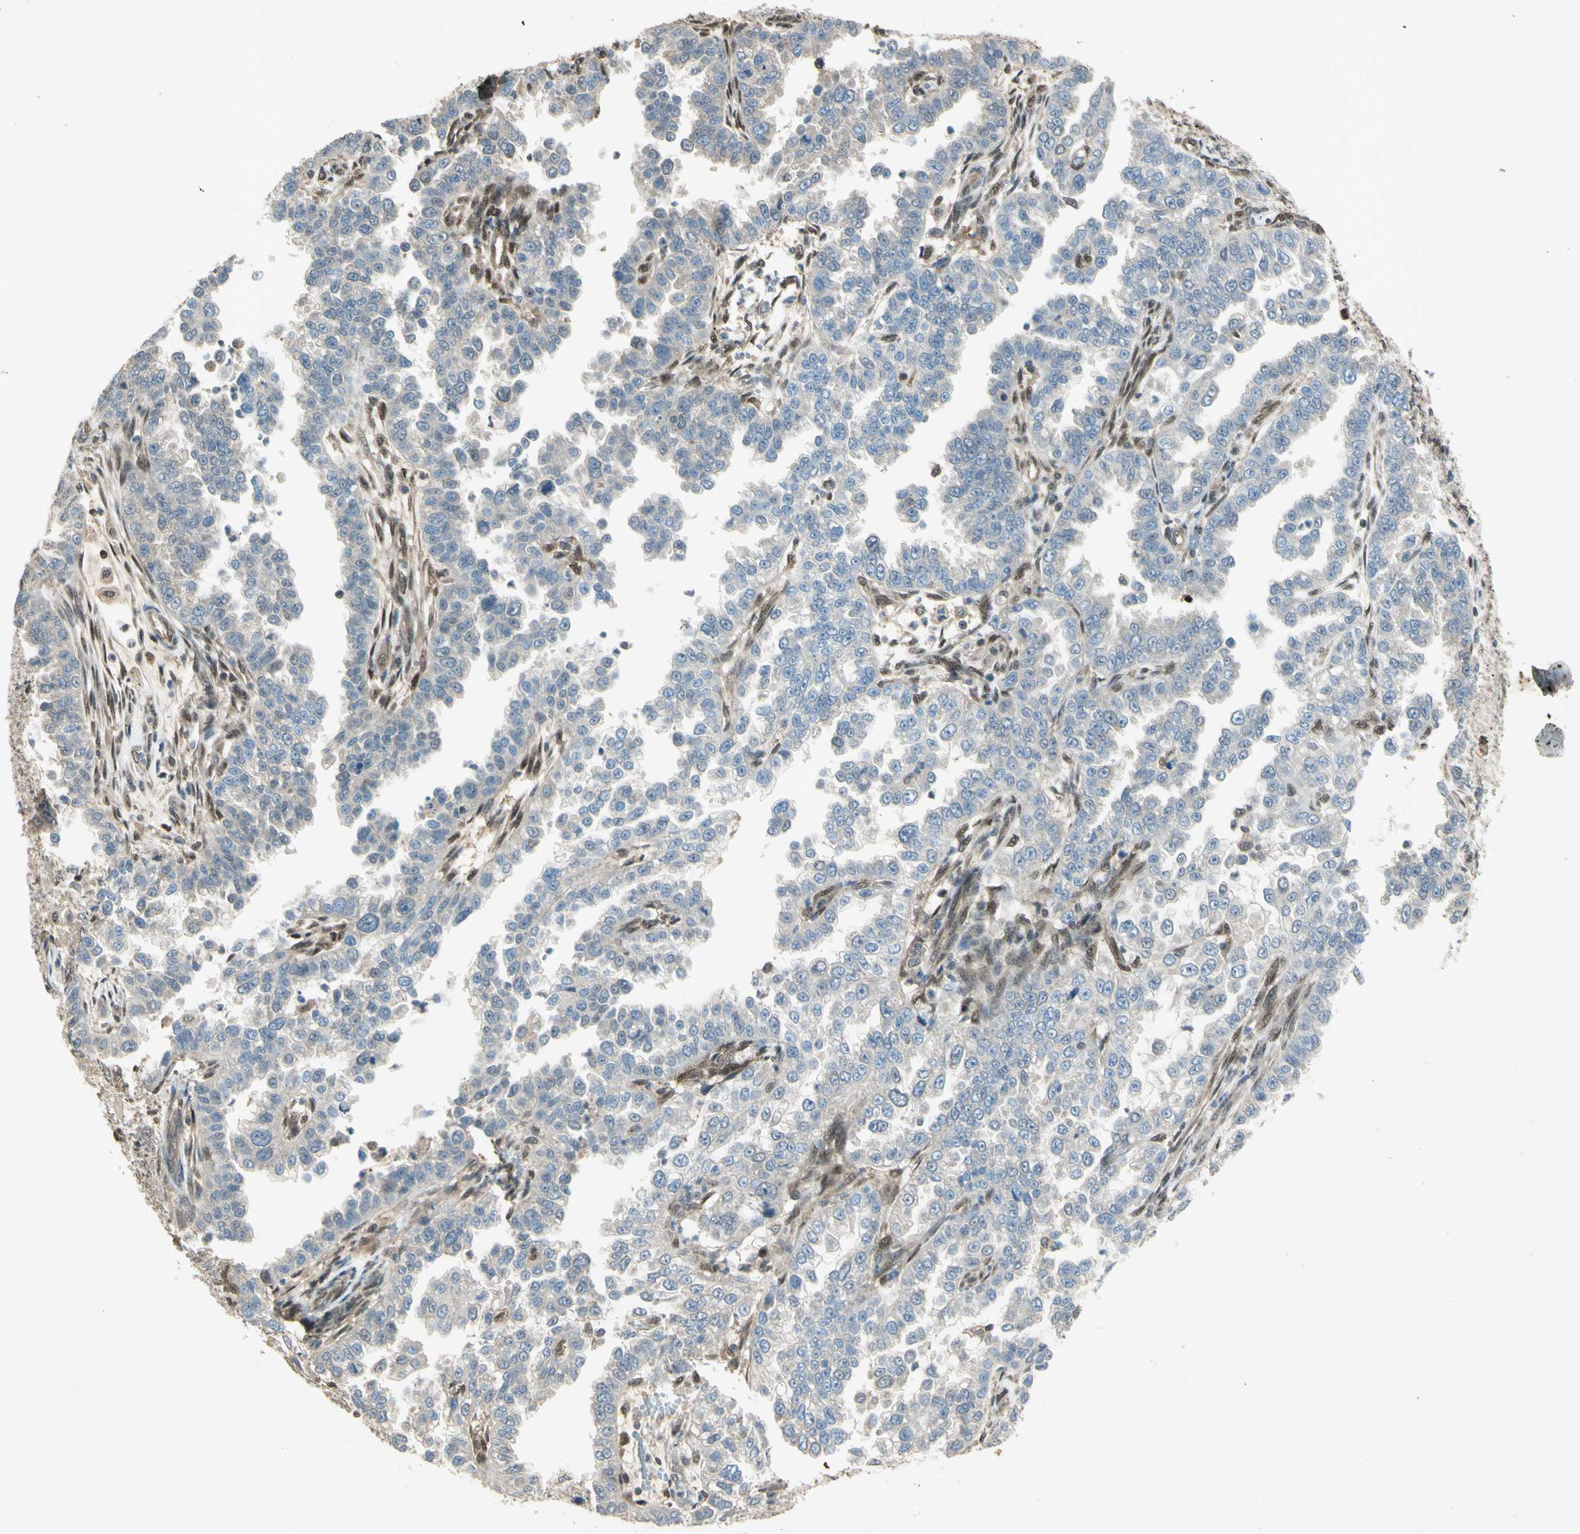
{"staining": {"intensity": "negative", "quantity": "none", "location": "none"}, "tissue": "endometrial cancer", "cell_type": "Tumor cells", "image_type": "cancer", "snomed": [{"axis": "morphology", "description": "Adenocarcinoma, NOS"}, {"axis": "topography", "description": "Endometrium"}], "caption": "Immunohistochemistry (IHC) of human endometrial cancer (adenocarcinoma) reveals no staining in tumor cells.", "gene": "PSMD5", "patient": {"sex": "female", "age": 85}}